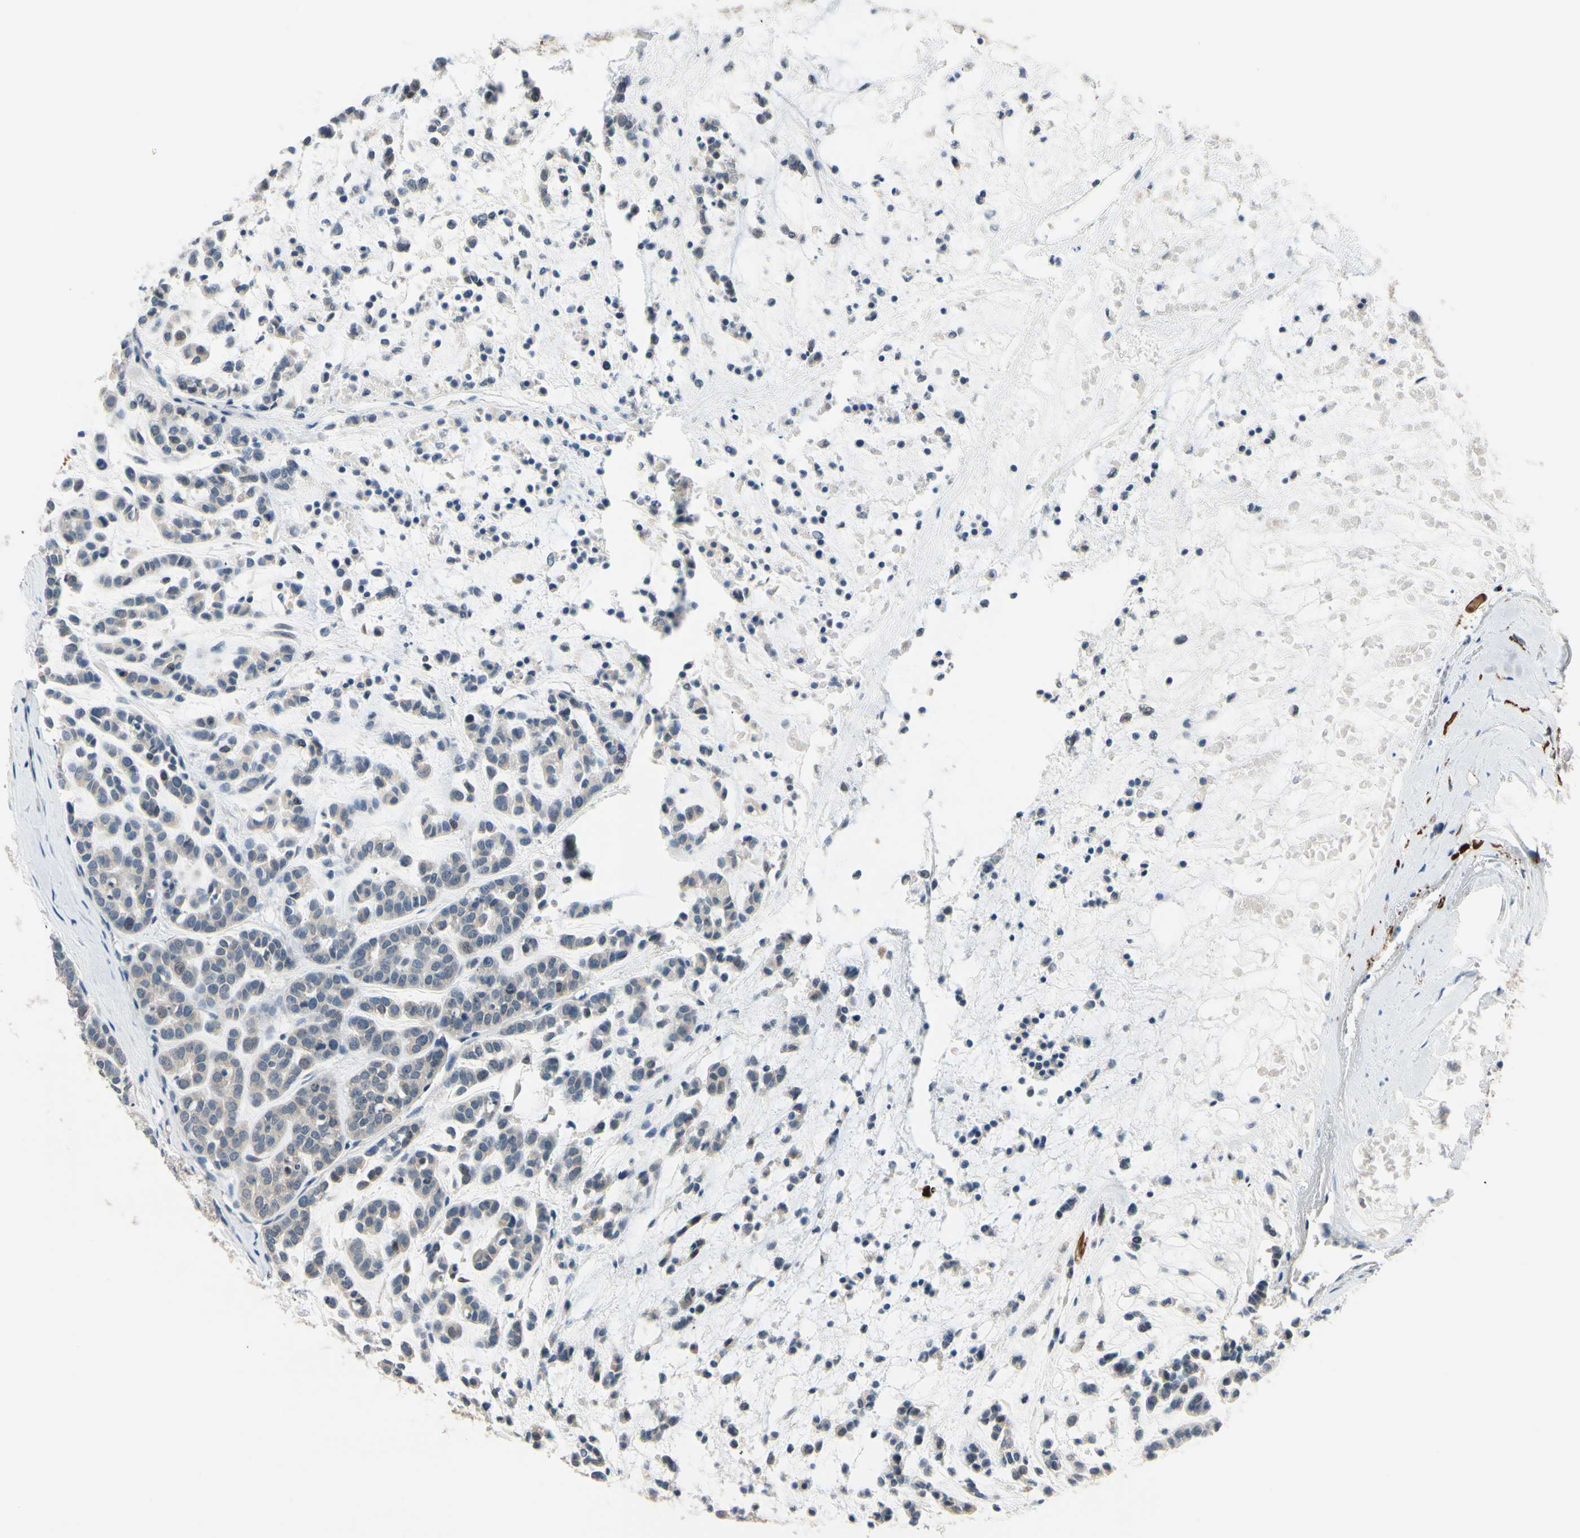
{"staining": {"intensity": "negative", "quantity": "none", "location": "none"}, "tissue": "head and neck cancer", "cell_type": "Tumor cells", "image_type": "cancer", "snomed": [{"axis": "morphology", "description": "Adenocarcinoma, NOS"}, {"axis": "morphology", "description": "Adenoma, NOS"}, {"axis": "topography", "description": "Head-Neck"}], "caption": "There is no significant expression in tumor cells of head and neck cancer (adenoma). The staining is performed using DAB brown chromogen with nuclei counter-stained in using hematoxylin.", "gene": "SLC27A6", "patient": {"sex": "female", "age": 55}}